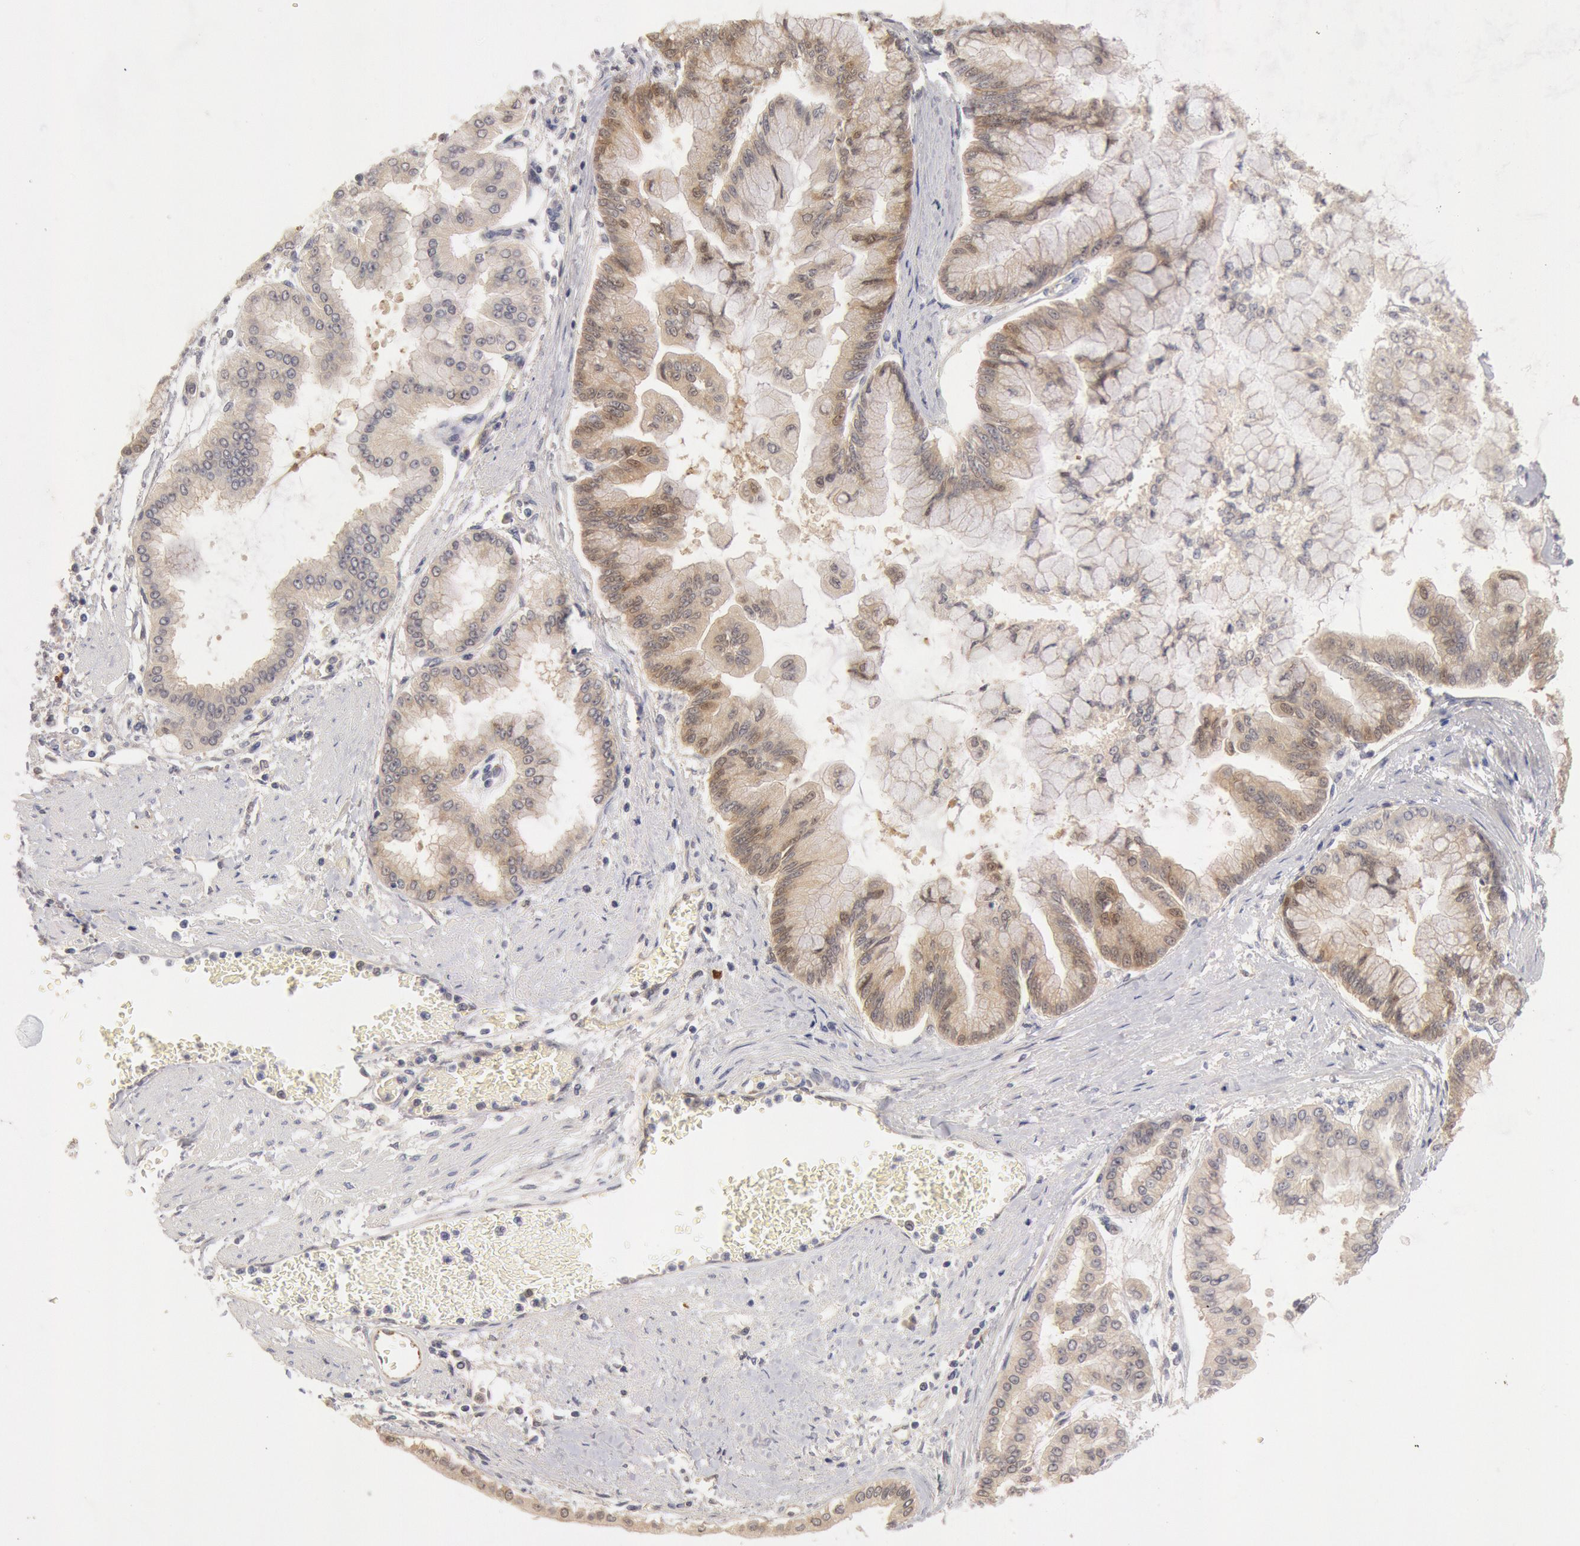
{"staining": {"intensity": "weak", "quantity": ">75%", "location": "cytoplasmic/membranous"}, "tissue": "liver cancer", "cell_type": "Tumor cells", "image_type": "cancer", "snomed": [{"axis": "morphology", "description": "Cholangiocarcinoma"}, {"axis": "topography", "description": "Liver"}], "caption": "Immunohistochemistry histopathology image of liver cancer stained for a protein (brown), which shows low levels of weak cytoplasmic/membranous positivity in approximately >75% of tumor cells.", "gene": "DNAJA1", "patient": {"sex": "female", "age": 79}}